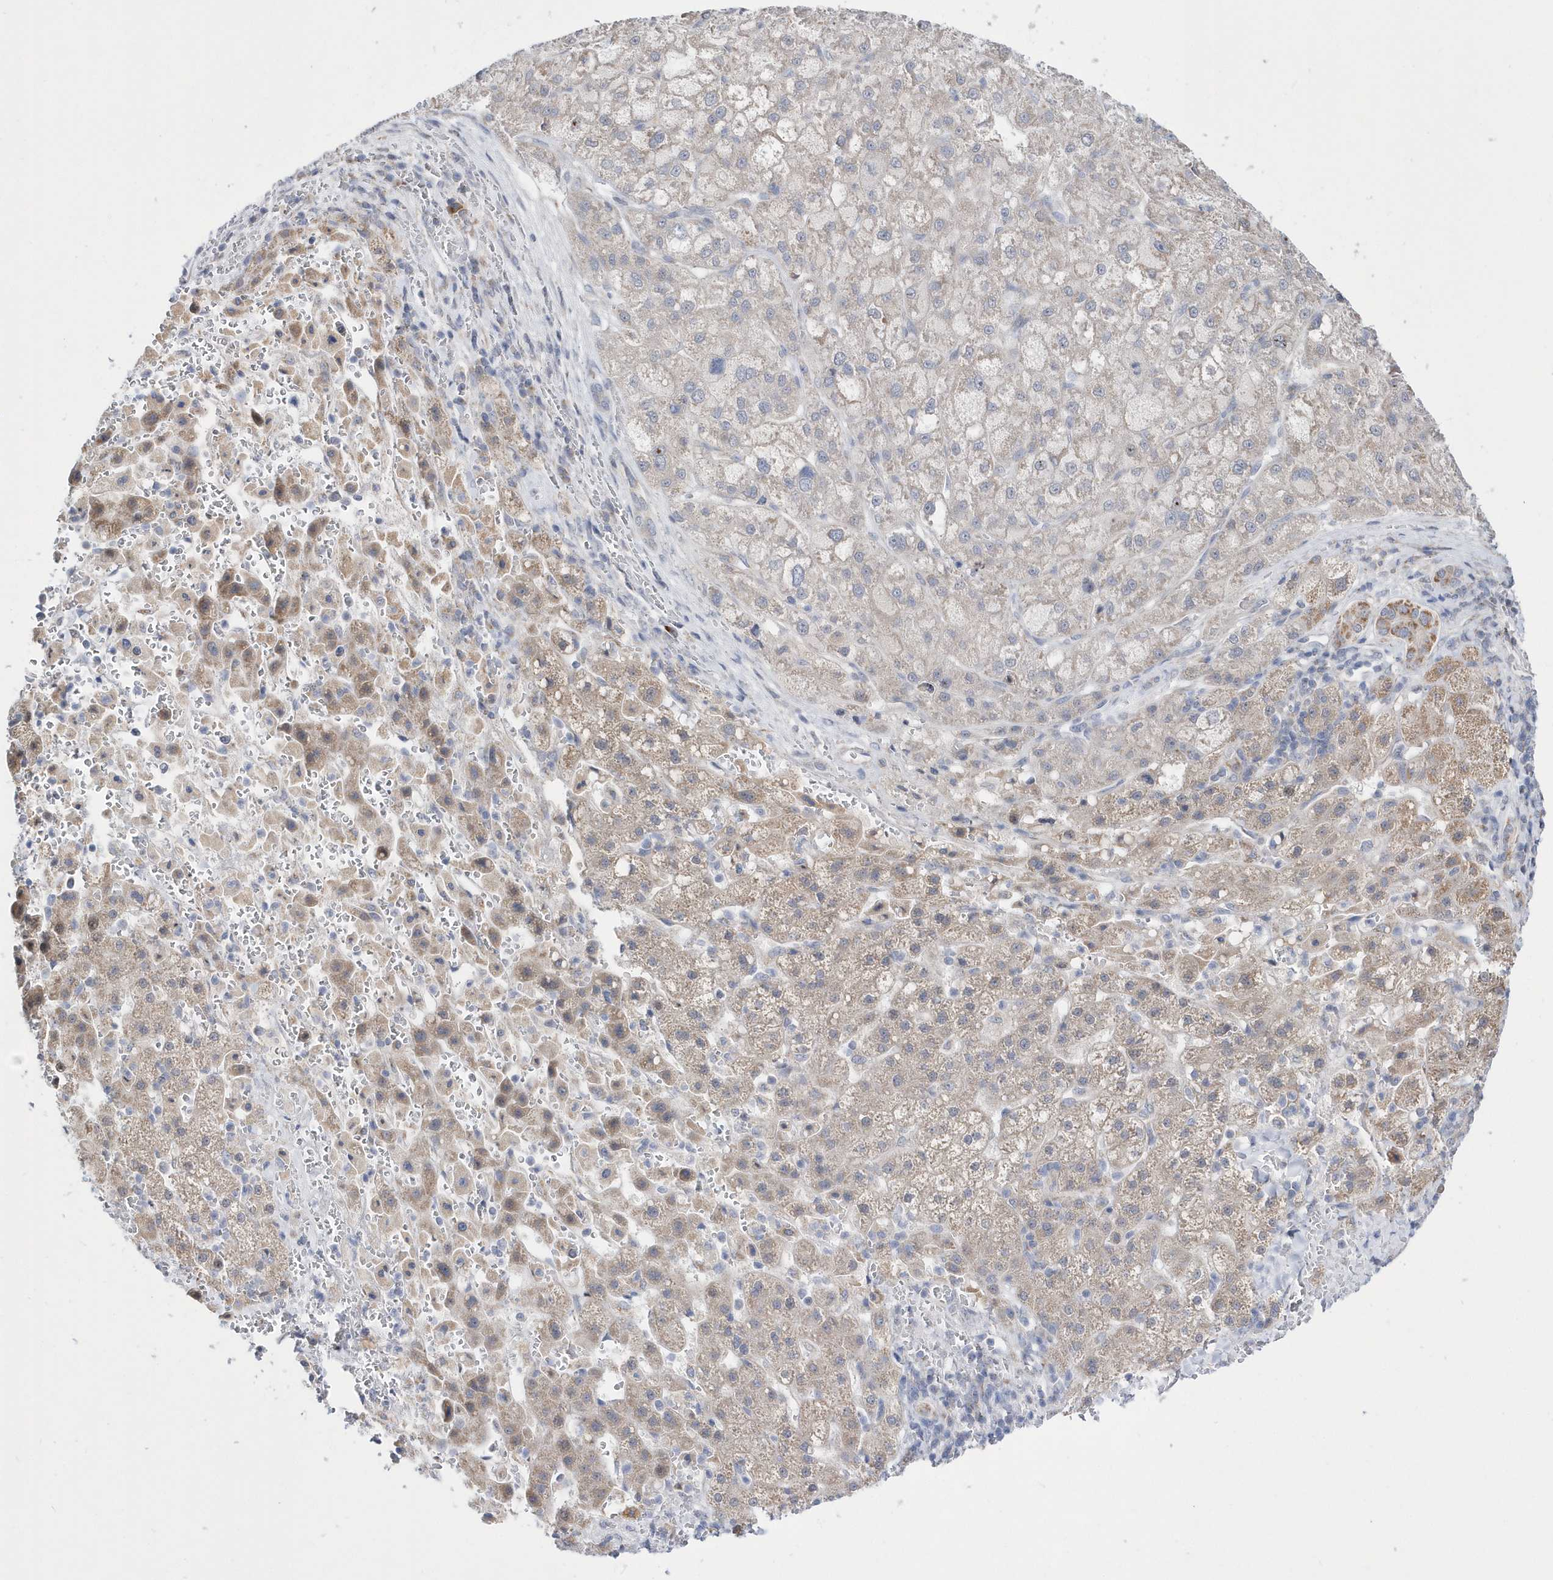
{"staining": {"intensity": "negative", "quantity": "none", "location": "none"}, "tissue": "liver cancer", "cell_type": "Tumor cells", "image_type": "cancer", "snomed": [{"axis": "morphology", "description": "Carcinoma, Hepatocellular, NOS"}, {"axis": "topography", "description": "Liver"}], "caption": "Image shows no protein staining in tumor cells of liver cancer tissue.", "gene": "SPATA5", "patient": {"sex": "male", "age": 57}}